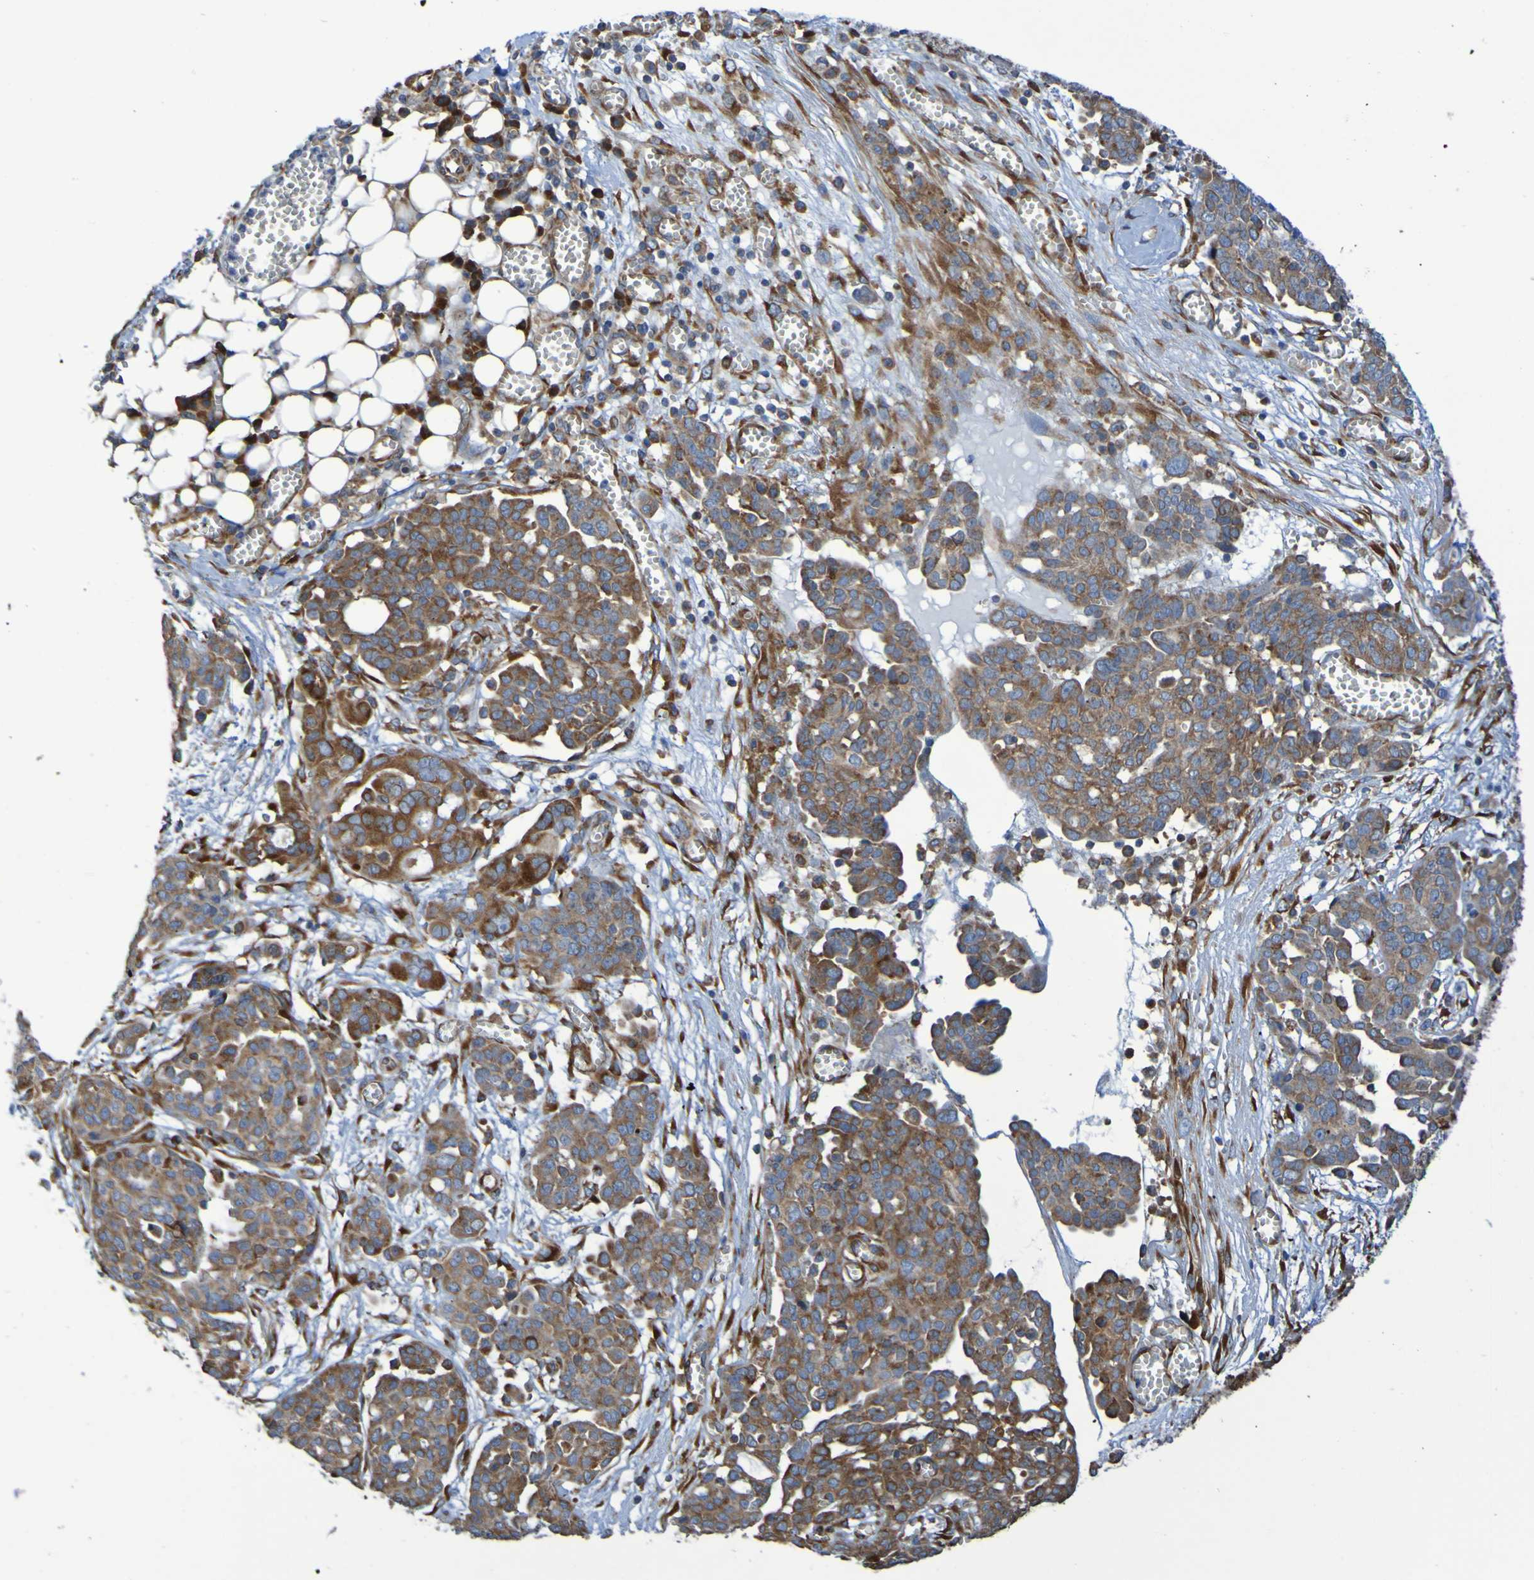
{"staining": {"intensity": "strong", "quantity": "25%-75%", "location": "cytoplasmic/membranous"}, "tissue": "ovarian cancer", "cell_type": "Tumor cells", "image_type": "cancer", "snomed": [{"axis": "morphology", "description": "Cystadenocarcinoma, serous, NOS"}, {"axis": "topography", "description": "Soft tissue"}, {"axis": "topography", "description": "Ovary"}], "caption": "This histopathology image demonstrates ovarian serous cystadenocarcinoma stained with immunohistochemistry to label a protein in brown. The cytoplasmic/membranous of tumor cells show strong positivity for the protein. Nuclei are counter-stained blue.", "gene": "FKBP3", "patient": {"sex": "female", "age": 57}}